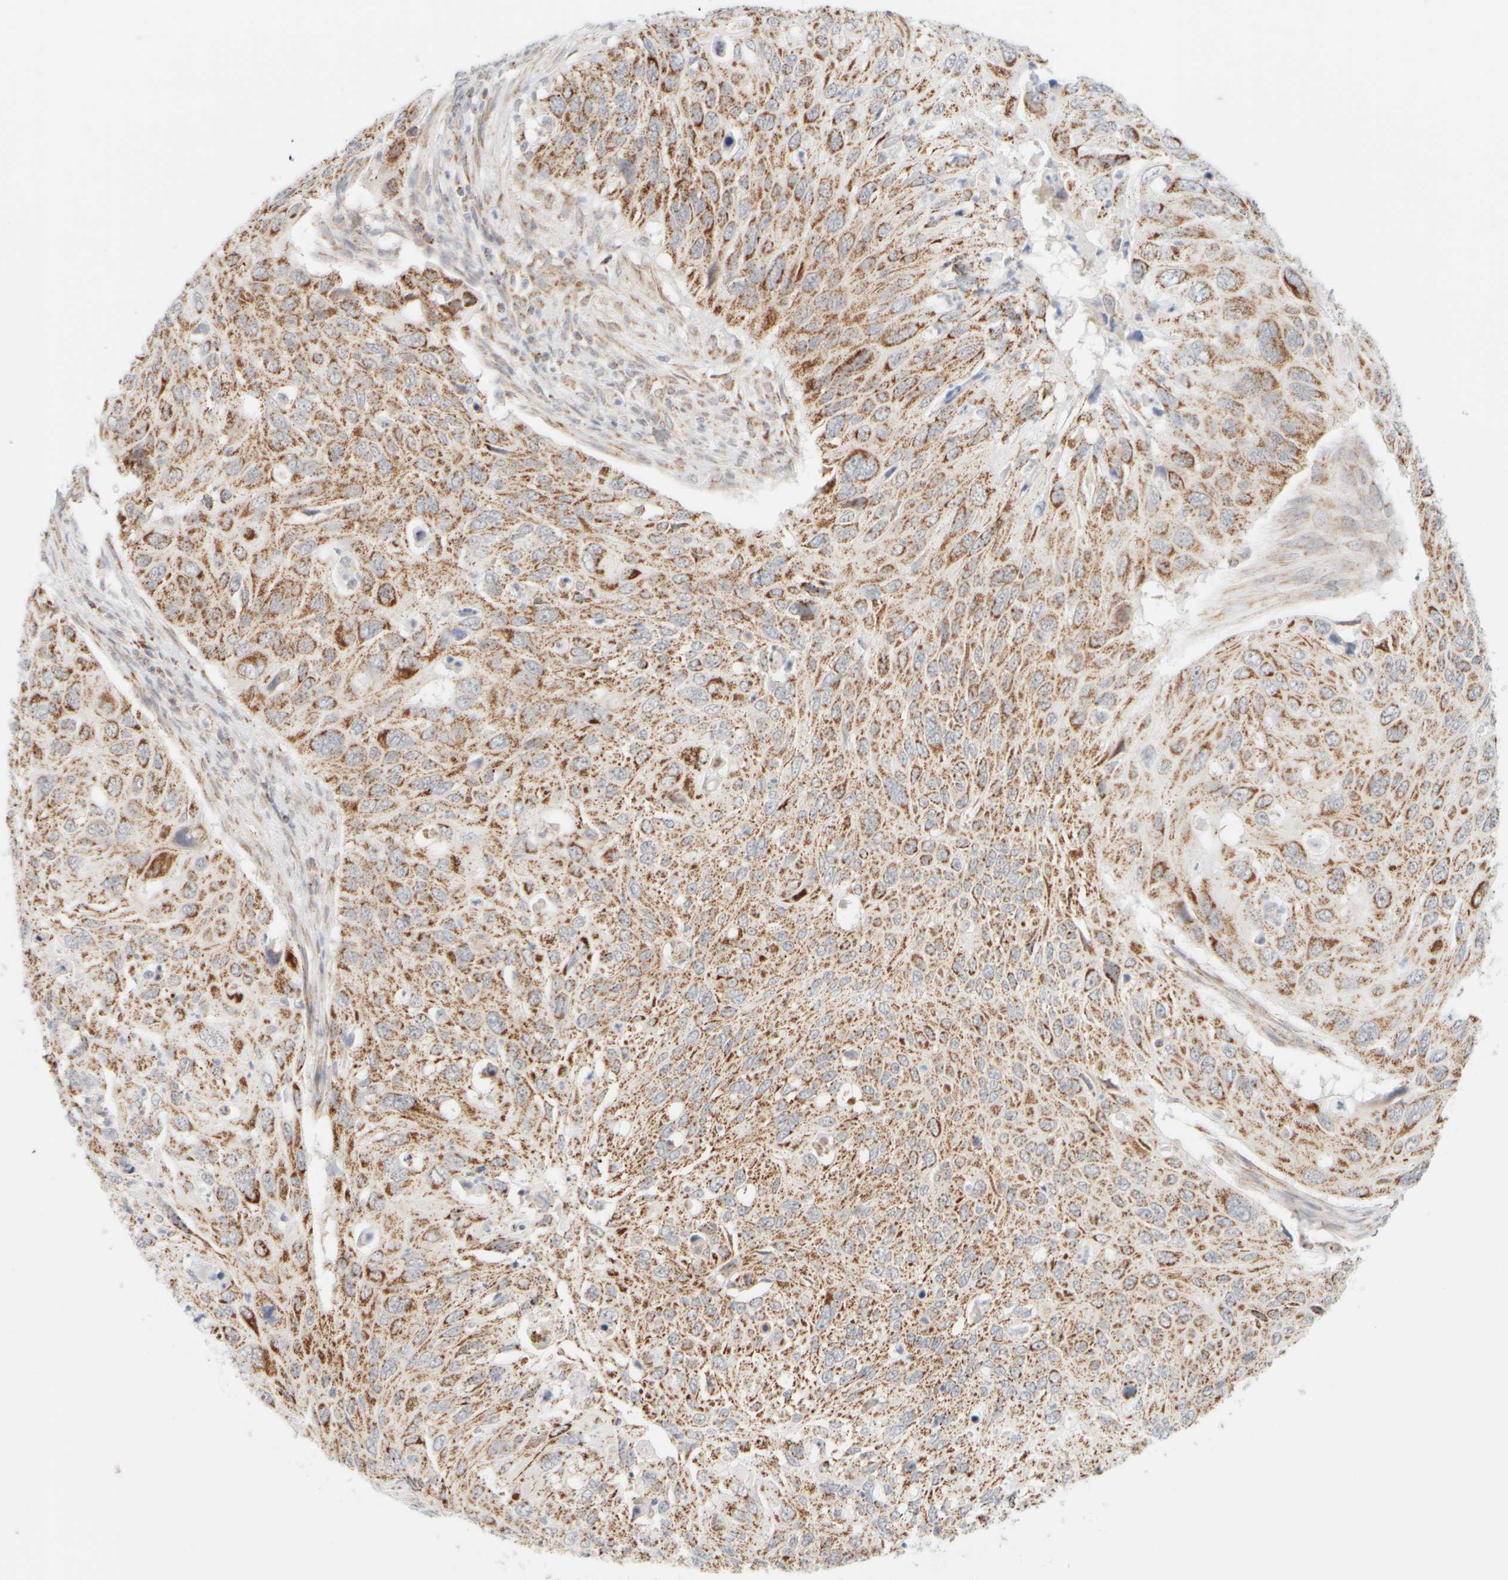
{"staining": {"intensity": "moderate", "quantity": ">75%", "location": "cytoplasmic/membranous"}, "tissue": "cervical cancer", "cell_type": "Tumor cells", "image_type": "cancer", "snomed": [{"axis": "morphology", "description": "Squamous cell carcinoma, NOS"}, {"axis": "topography", "description": "Cervix"}], "caption": "IHC of human cervical squamous cell carcinoma displays medium levels of moderate cytoplasmic/membranous expression in about >75% of tumor cells. The staining was performed using DAB (3,3'-diaminobenzidine), with brown indicating positive protein expression. Nuclei are stained blue with hematoxylin.", "gene": "PPM1K", "patient": {"sex": "female", "age": 70}}